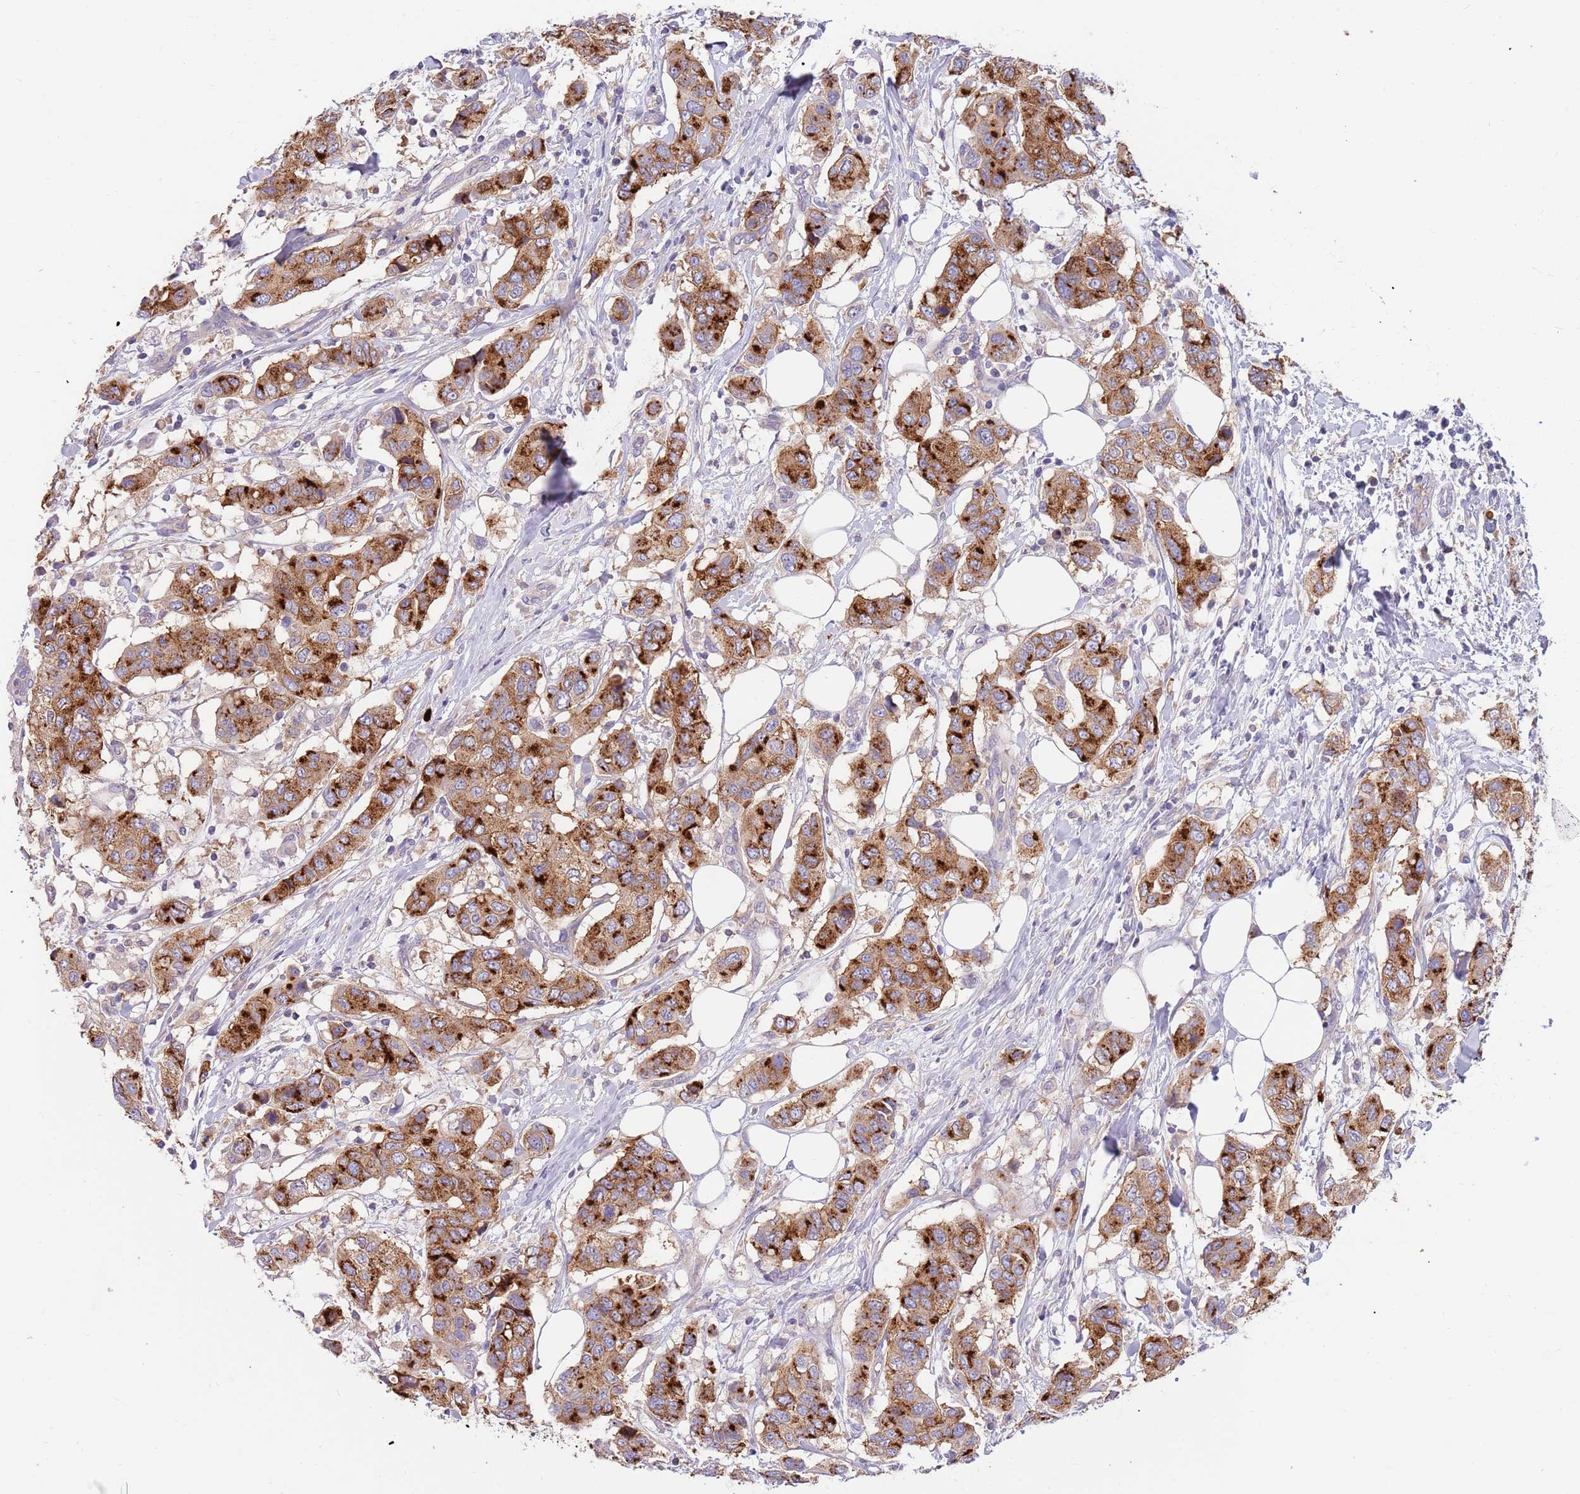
{"staining": {"intensity": "strong", "quantity": ">75%", "location": "cytoplasmic/membranous"}, "tissue": "breast cancer", "cell_type": "Tumor cells", "image_type": "cancer", "snomed": [{"axis": "morphology", "description": "Lobular carcinoma"}, {"axis": "topography", "description": "Breast"}], "caption": "Immunohistochemistry (DAB) staining of breast cancer demonstrates strong cytoplasmic/membranous protein positivity in approximately >75% of tumor cells.", "gene": "BORCS5", "patient": {"sex": "female", "age": 51}}